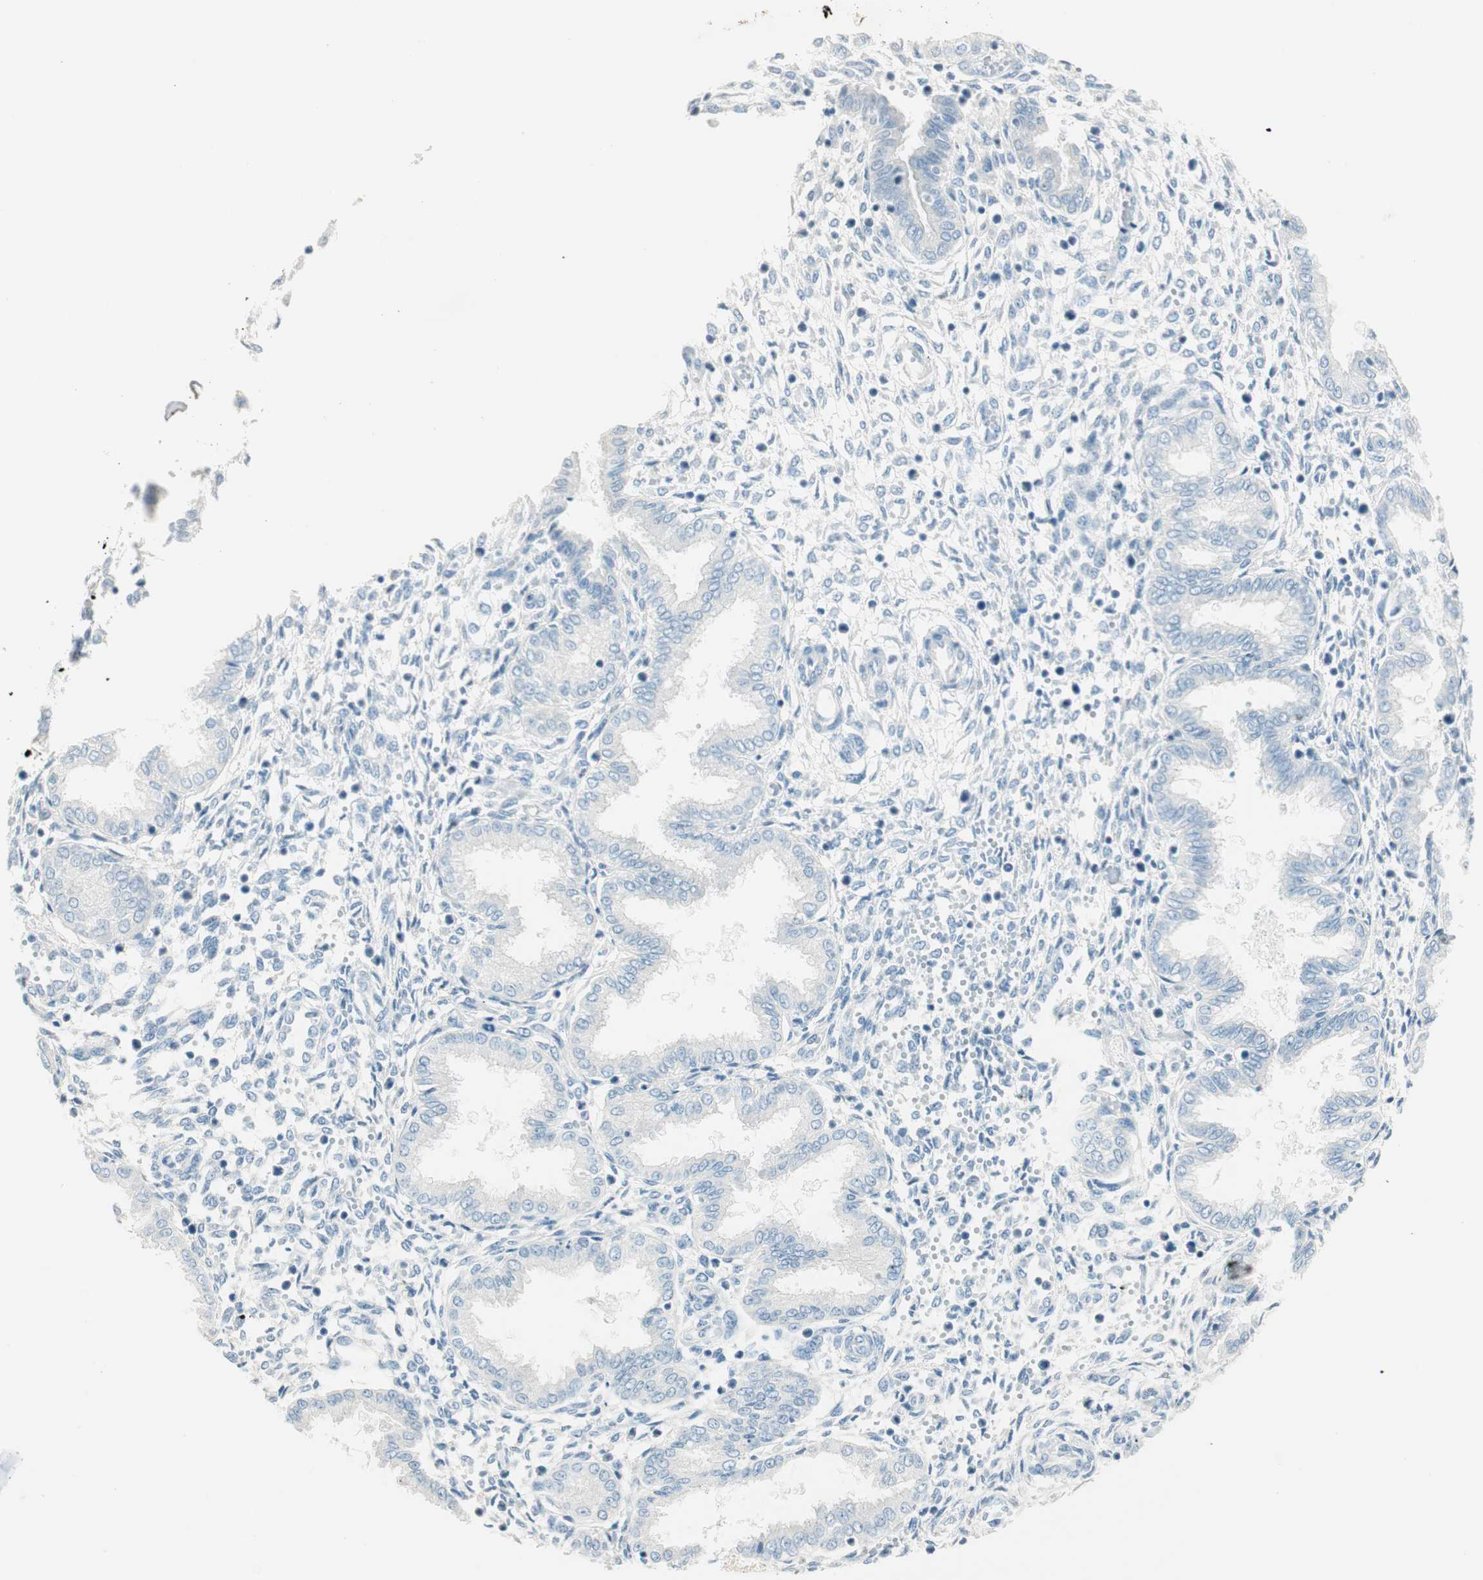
{"staining": {"intensity": "negative", "quantity": "none", "location": "none"}, "tissue": "endometrium", "cell_type": "Cells in endometrial stroma", "image_type": "normal", "snomed": [{"axis": "morphology", "description": "Normal tissue, NOS"}, {"axis": "topography", "description": "Endometrium"}], "caption": "DAB (3,3'-diaminobenzidine) immunohistochemical staining of benign endometrium shows no significant expression in cells in endometrial stroma.", "gene": "HPGD", "patient": {"sex": "female", "age": 33}}